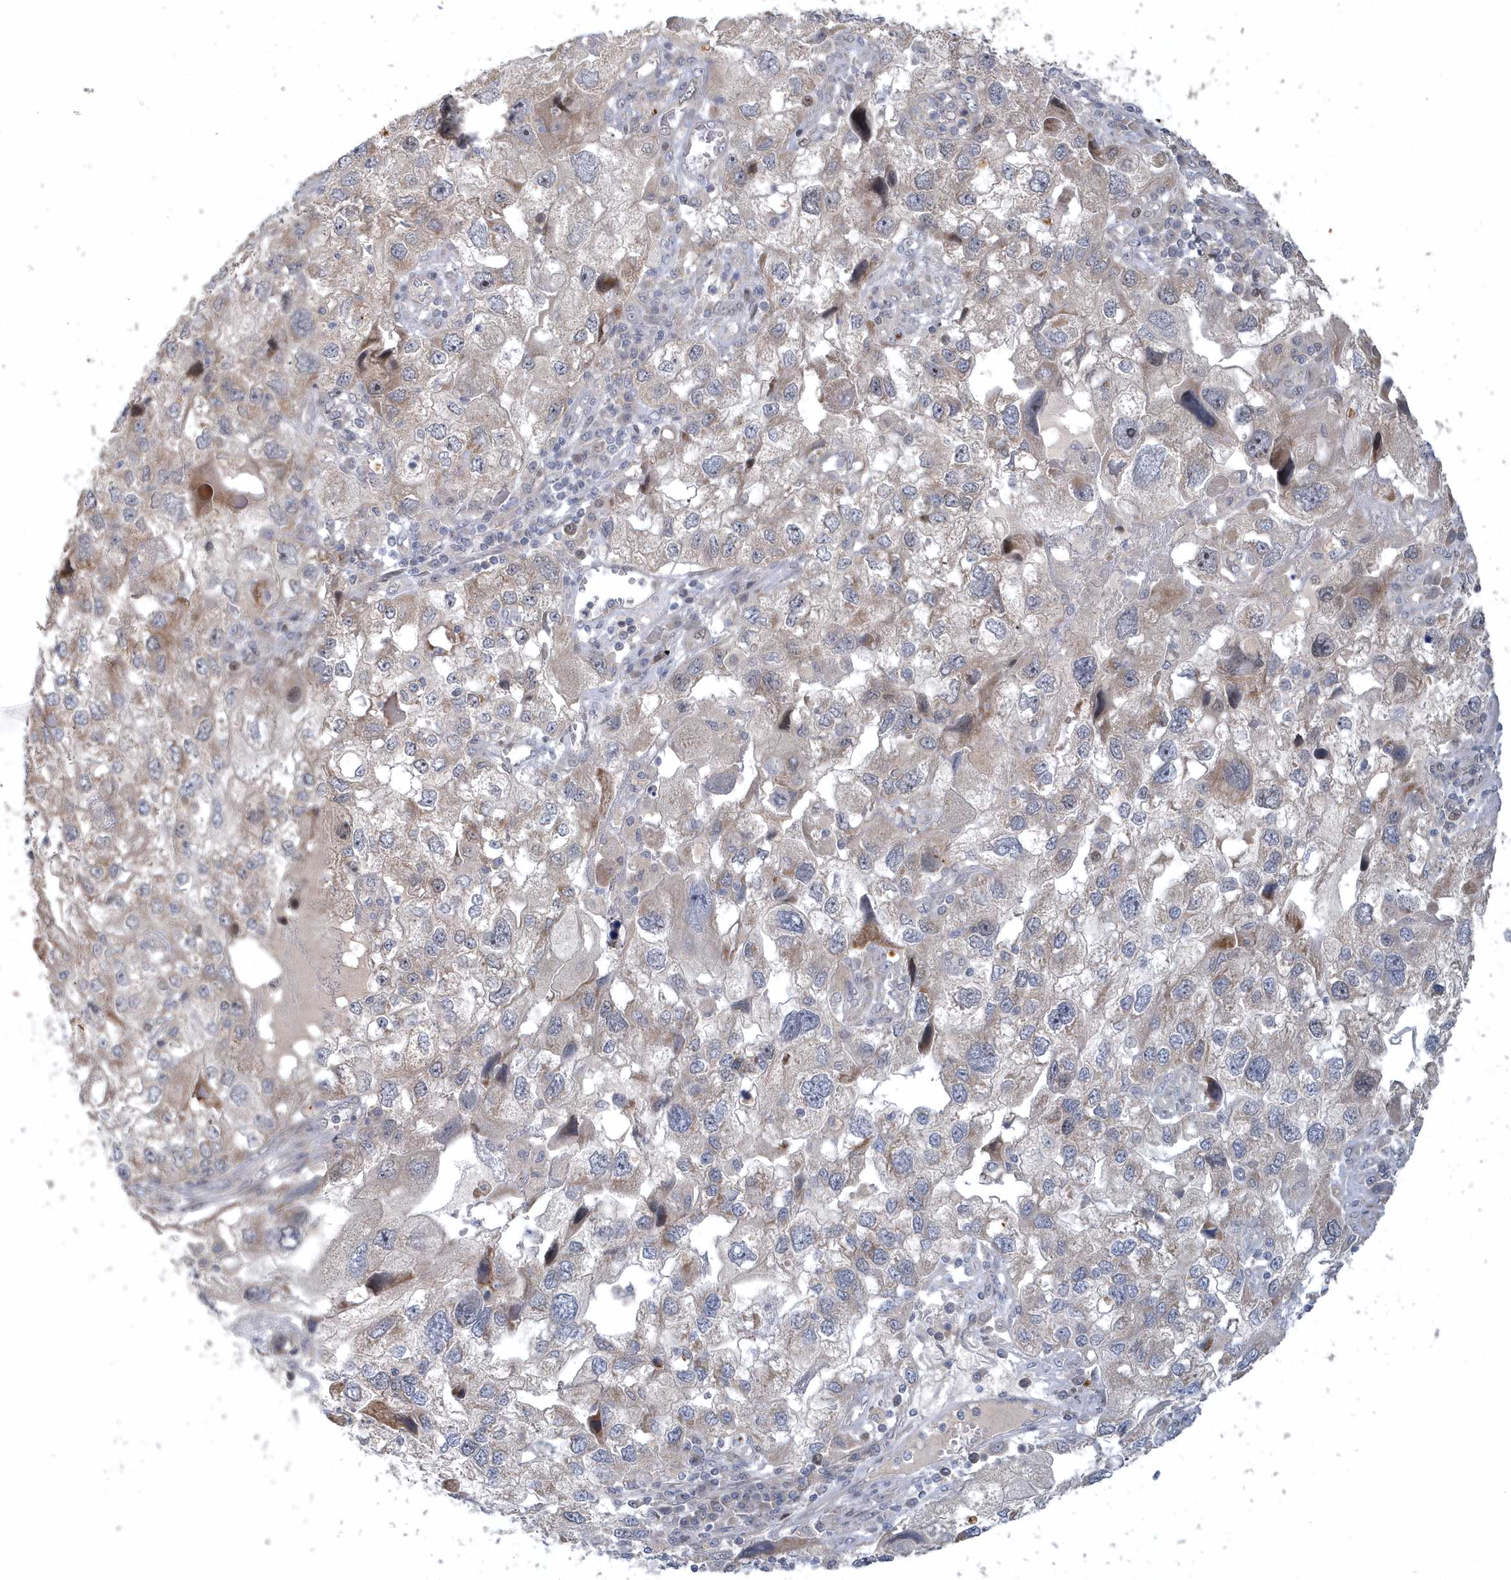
{"staining": {"intensity": "moderate", "quantity": "<25%", "location": "cytoplasmic/membranous"}, "tissue": "endometrial cancer", "cell_type": "Tumor cells", "image_type": "cancer", "snomed": [{"axis": "morphology", "description": "Adenocarcinoma, NOS"}, {"axis": "topography", "description": "Endometrium"}], "caption": "Tumor cells demonstrate moderate cytoplasmic/membranous positivity in about <25% of cells in endometrial cancer (adenocarcinoma).", "gene": "TRAIP", "patient": {"sex": "female", "age": 49}}